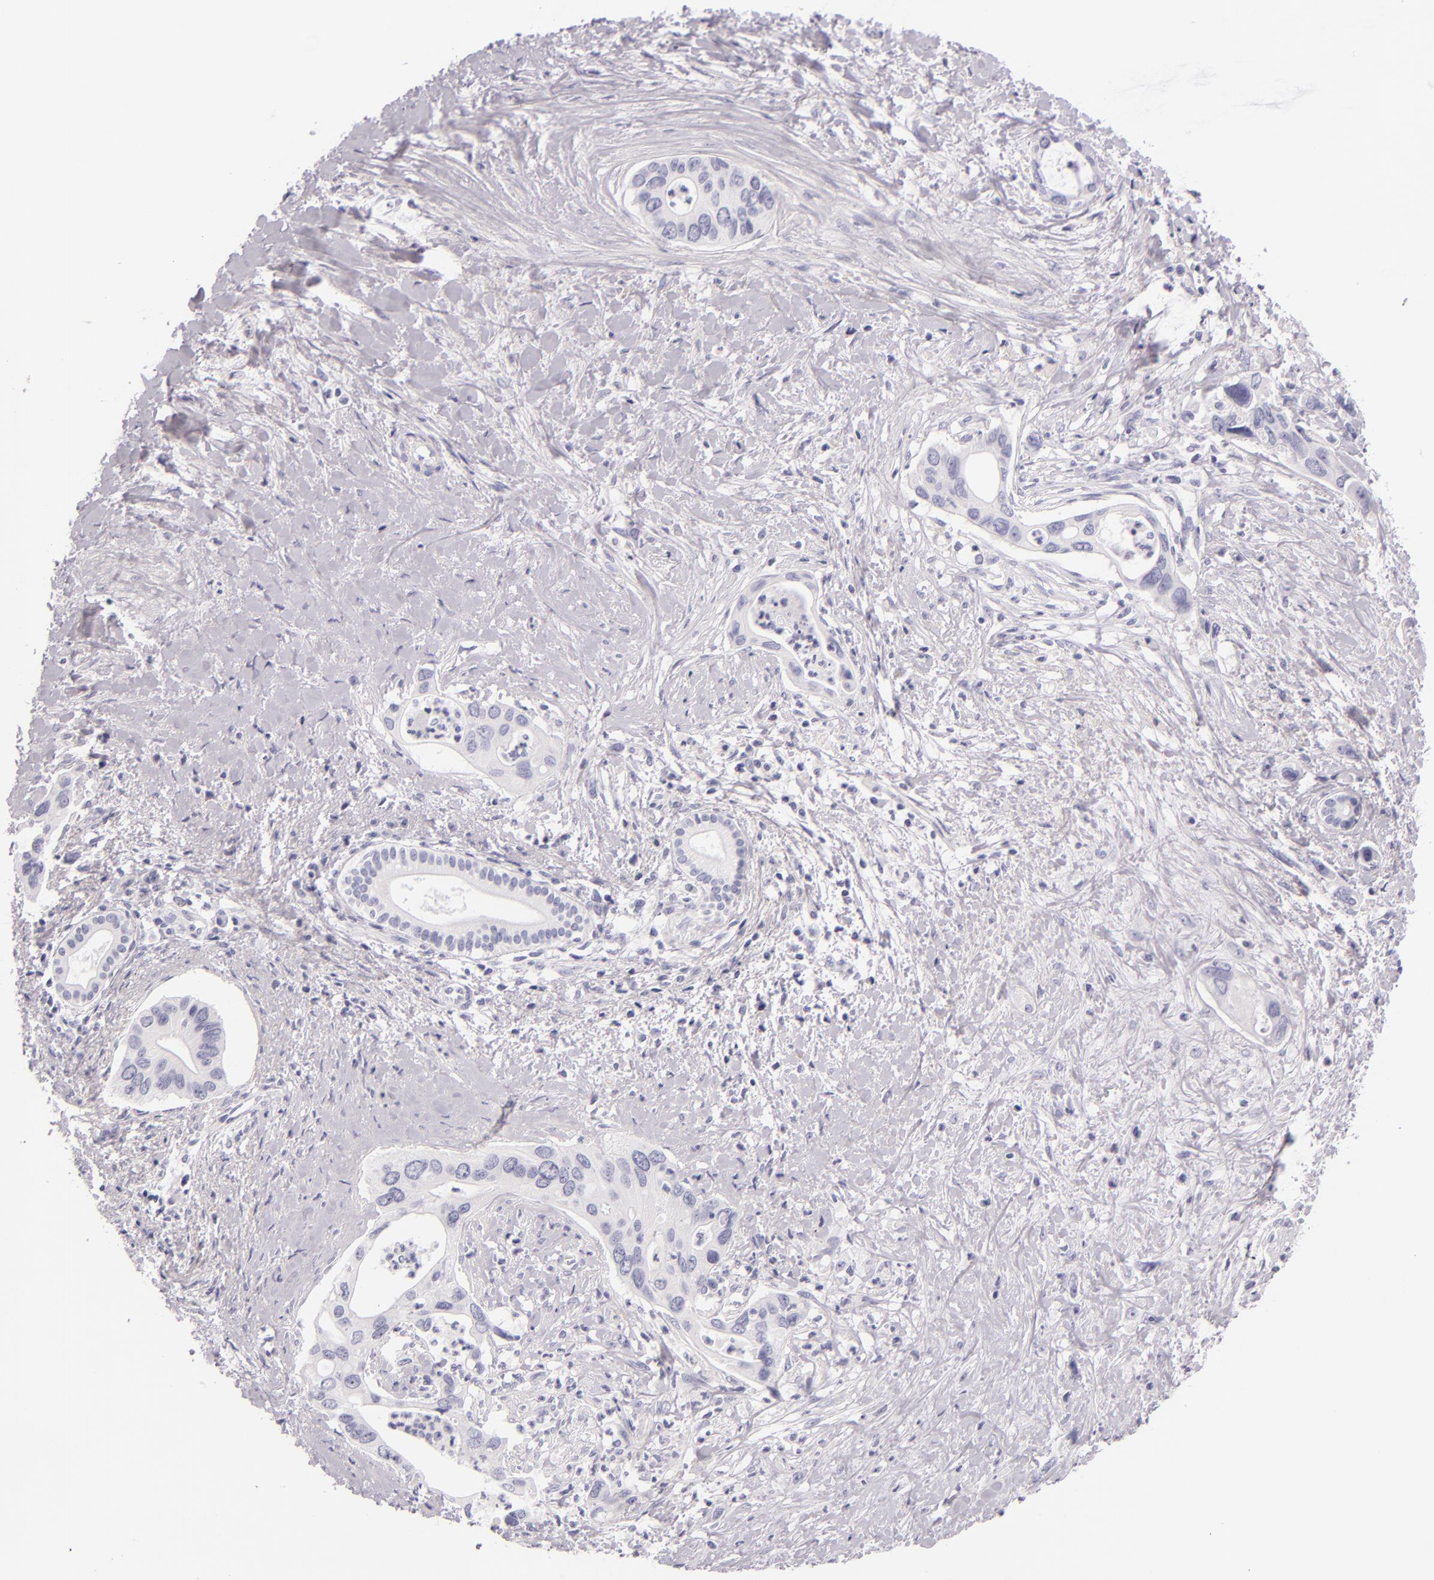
{"staining": {"intensity": "negative", "quantity": "none", "location": "none"}, "tissue": "liver cancer", "cell_type": "Tumor cells", "image_type": "cancer", "snomed": [{"axis": "morphology", "description": "Cholangiocarcinoma"}, {"axis": "topography", "description": "Liver"}], "caption": "This is an immunohistochemistry (IHC) image of cholangiocarcinoma (liver). There is no positivity in tumor cells.", "gene": "INA", "patient": {"sex": "female", "age": 65}}